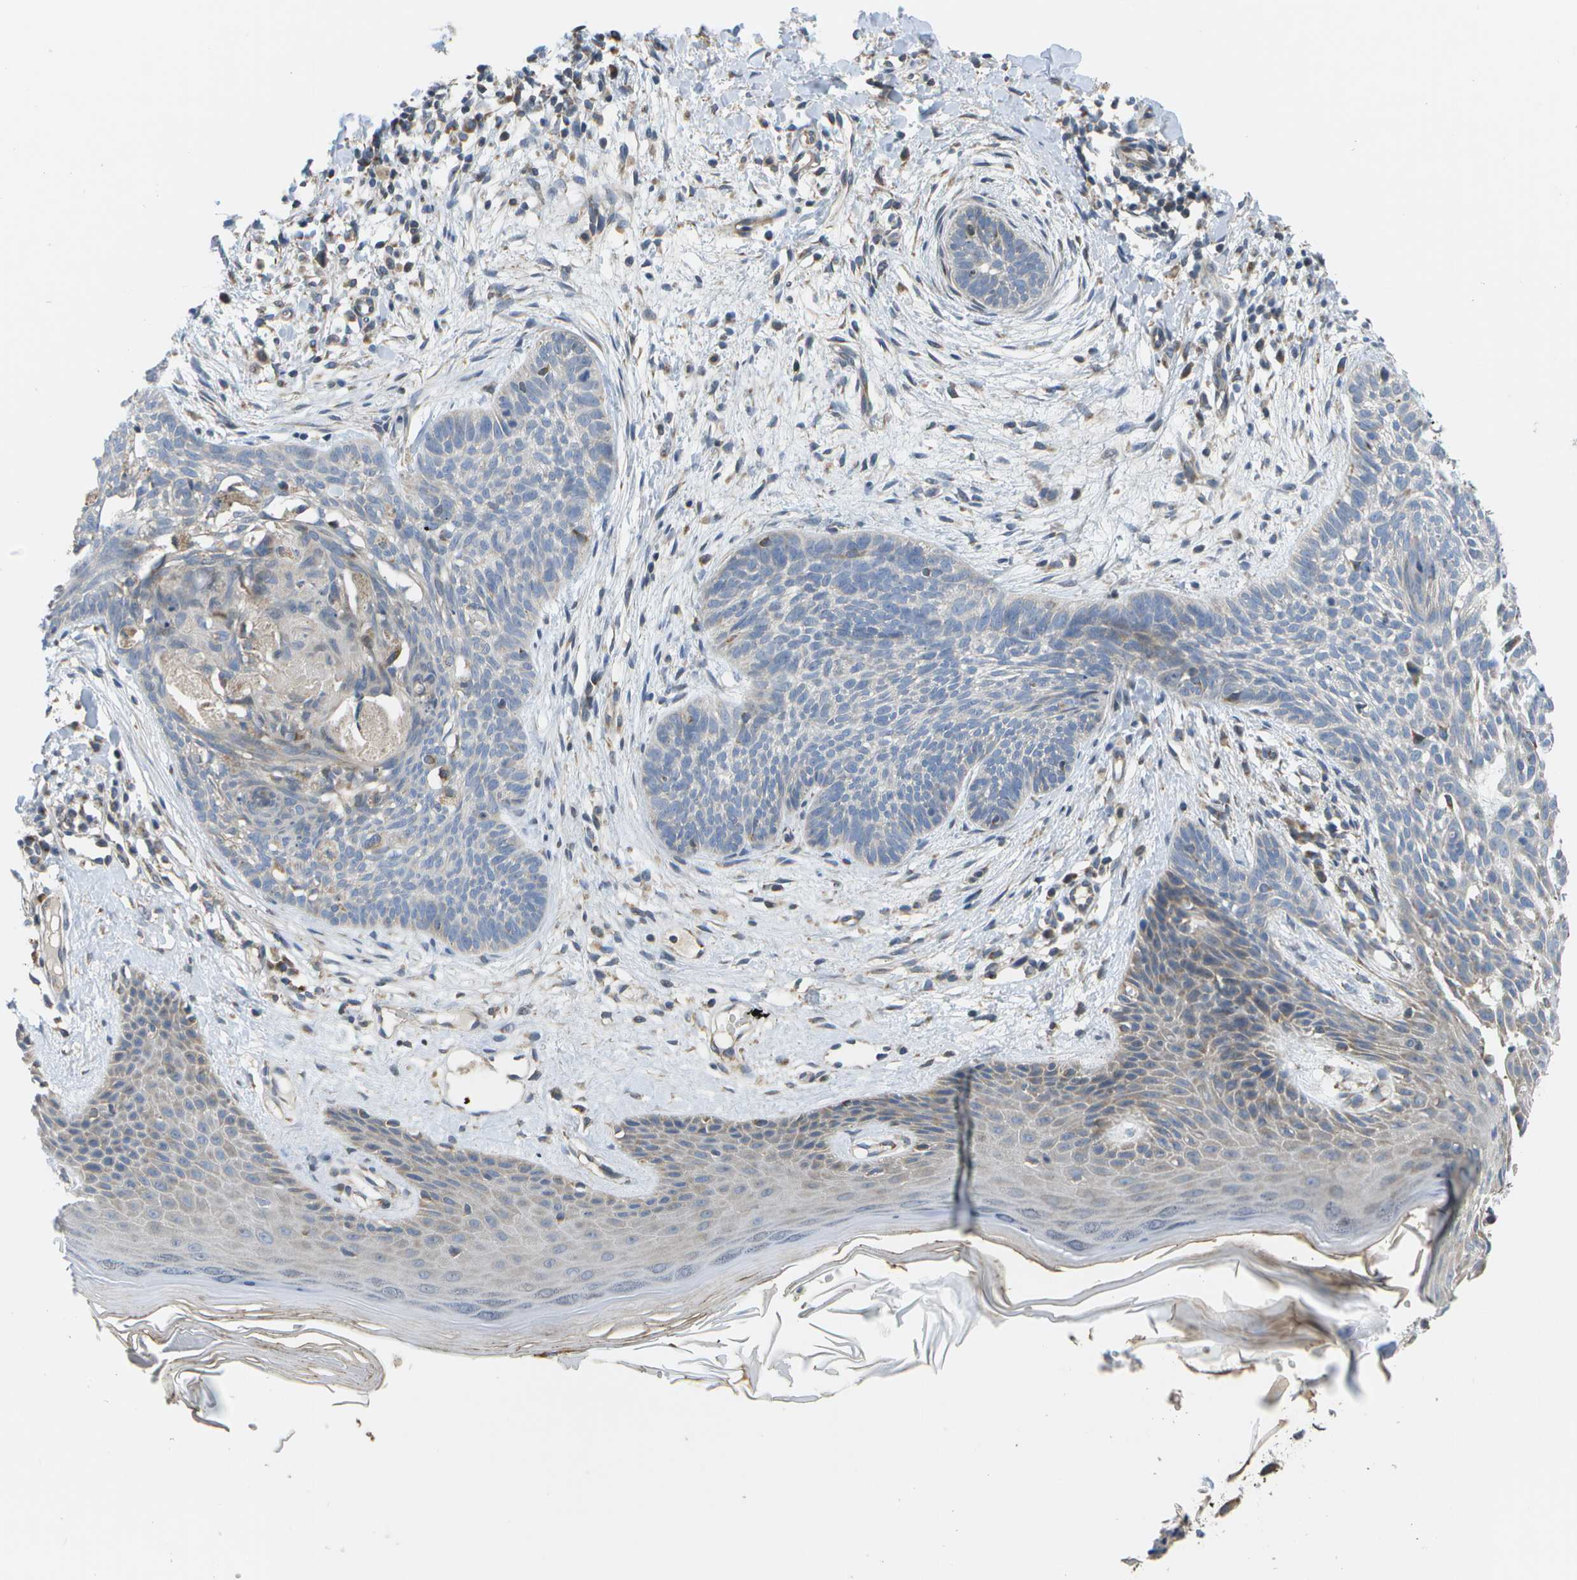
{"staining": {"intensity": "negative", "quantity": "none", "location": "none"}, "tissue": "skin cancer", "cell_type": "Tumor cells", "image_type": "cancer", "snomed": [{"axis": "morphology", "description": "Basal cell carcinoma"}, {"axis": "topography", "description": "Skin"}], "caption": "DAB (3,3'-diaminobenzidine) immunohistochemical staining of skin basal cell carcinoma displays no significant expression in tumor cells. Brightfield microscopy of immunohistochemistry (IHC) stained with DAB (brown) and hematoxylin (blue), captured at high magnification.", "gene": "HADHA", "patient": {"sex": "female", "age": 59}}